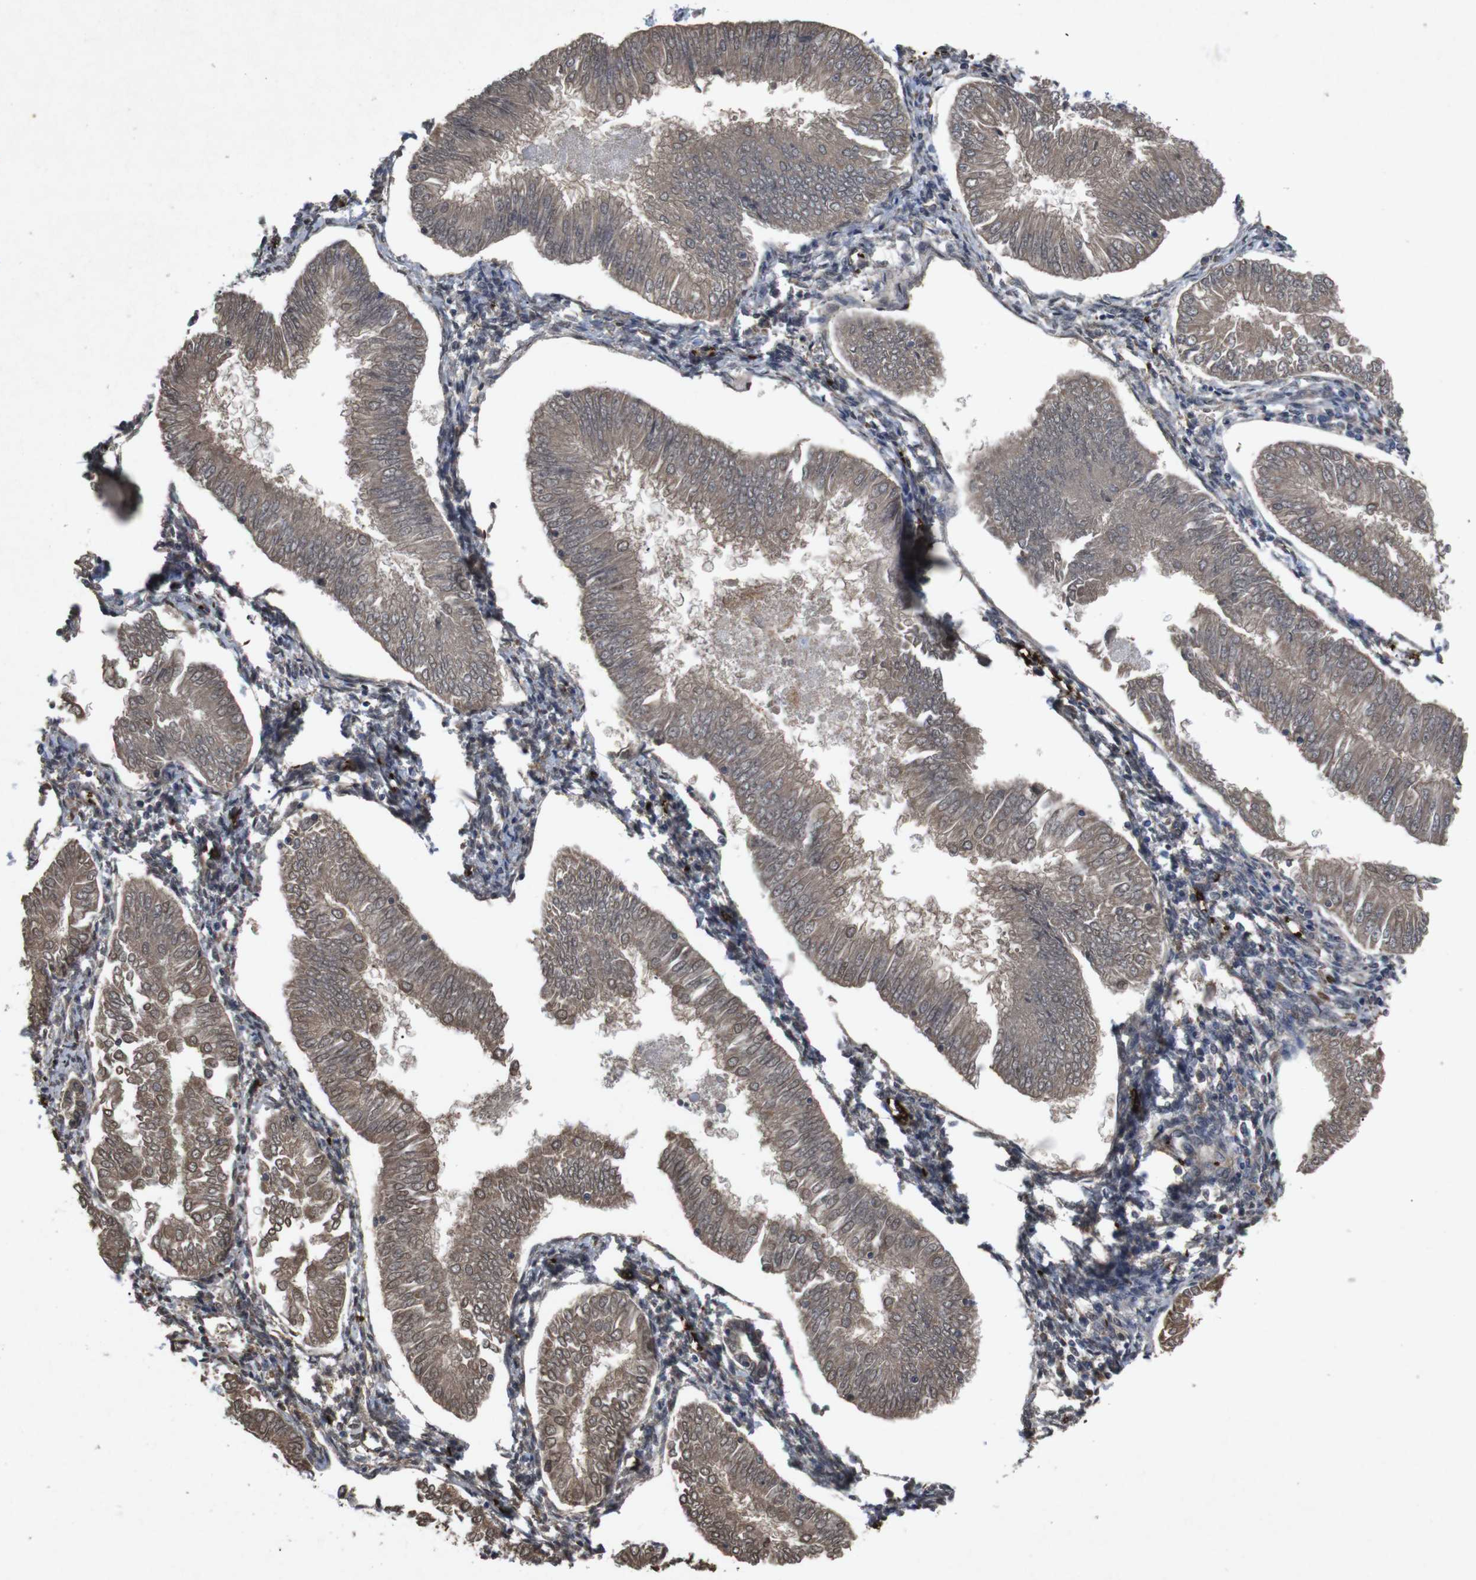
{"staining": {"intensity": "moderate", "quantity": ">75%", "location": "cytoplasmic/membranous"}, "tissue": "endometrial cancer", "cell_type": "Tumor cells", "image_type": "cancer", "snomed": [{"axis": "morphology", "description": "Adenocarcinoma, NOS"}, {"axis": "topography", "description": "Endometrium"}], "caption": "Protein expression analysis of human endometrial adenocarcinoma reveals moderate cytoplasmic/membranous positivity in about >75% of tumor cells.", "gene": "SPTB", "patient": {"sex": "female", "age": 53}}